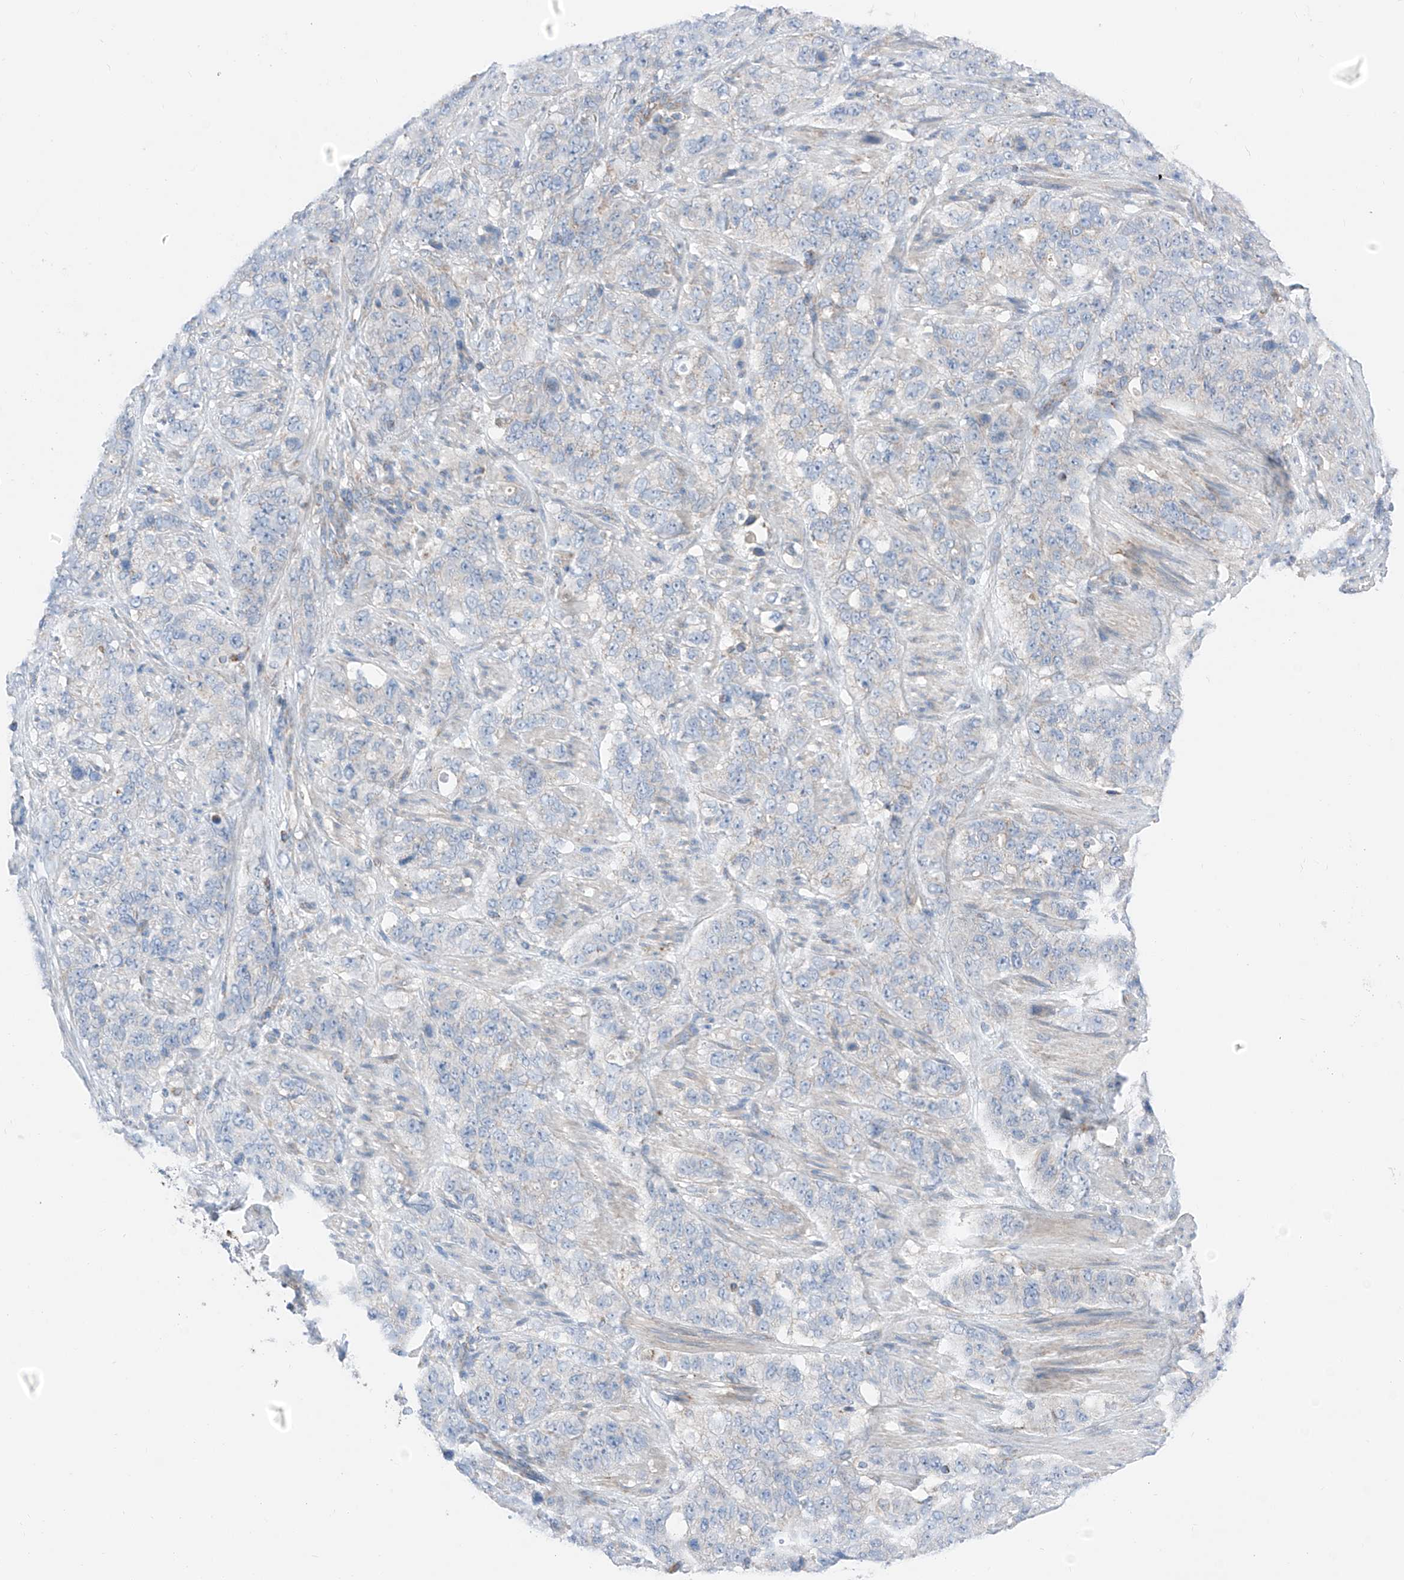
{"staining": {"intensity": "negative", "quantity": "none", "location": "none"}, "tissue": "stomach cancer", "cell_type": "Tumor cells", "image_type": "cancer", "snomed": [{"axis": "morphology", "description": "Adenocarcinoma, NOS"}, {"axis": "topography", "description": "Stomach"}], "caption": "IHC of stomach cancer reveals no staining in tumor cells.", "gene": "MRAP", "patient": {"sex": "male", "age": 48}}